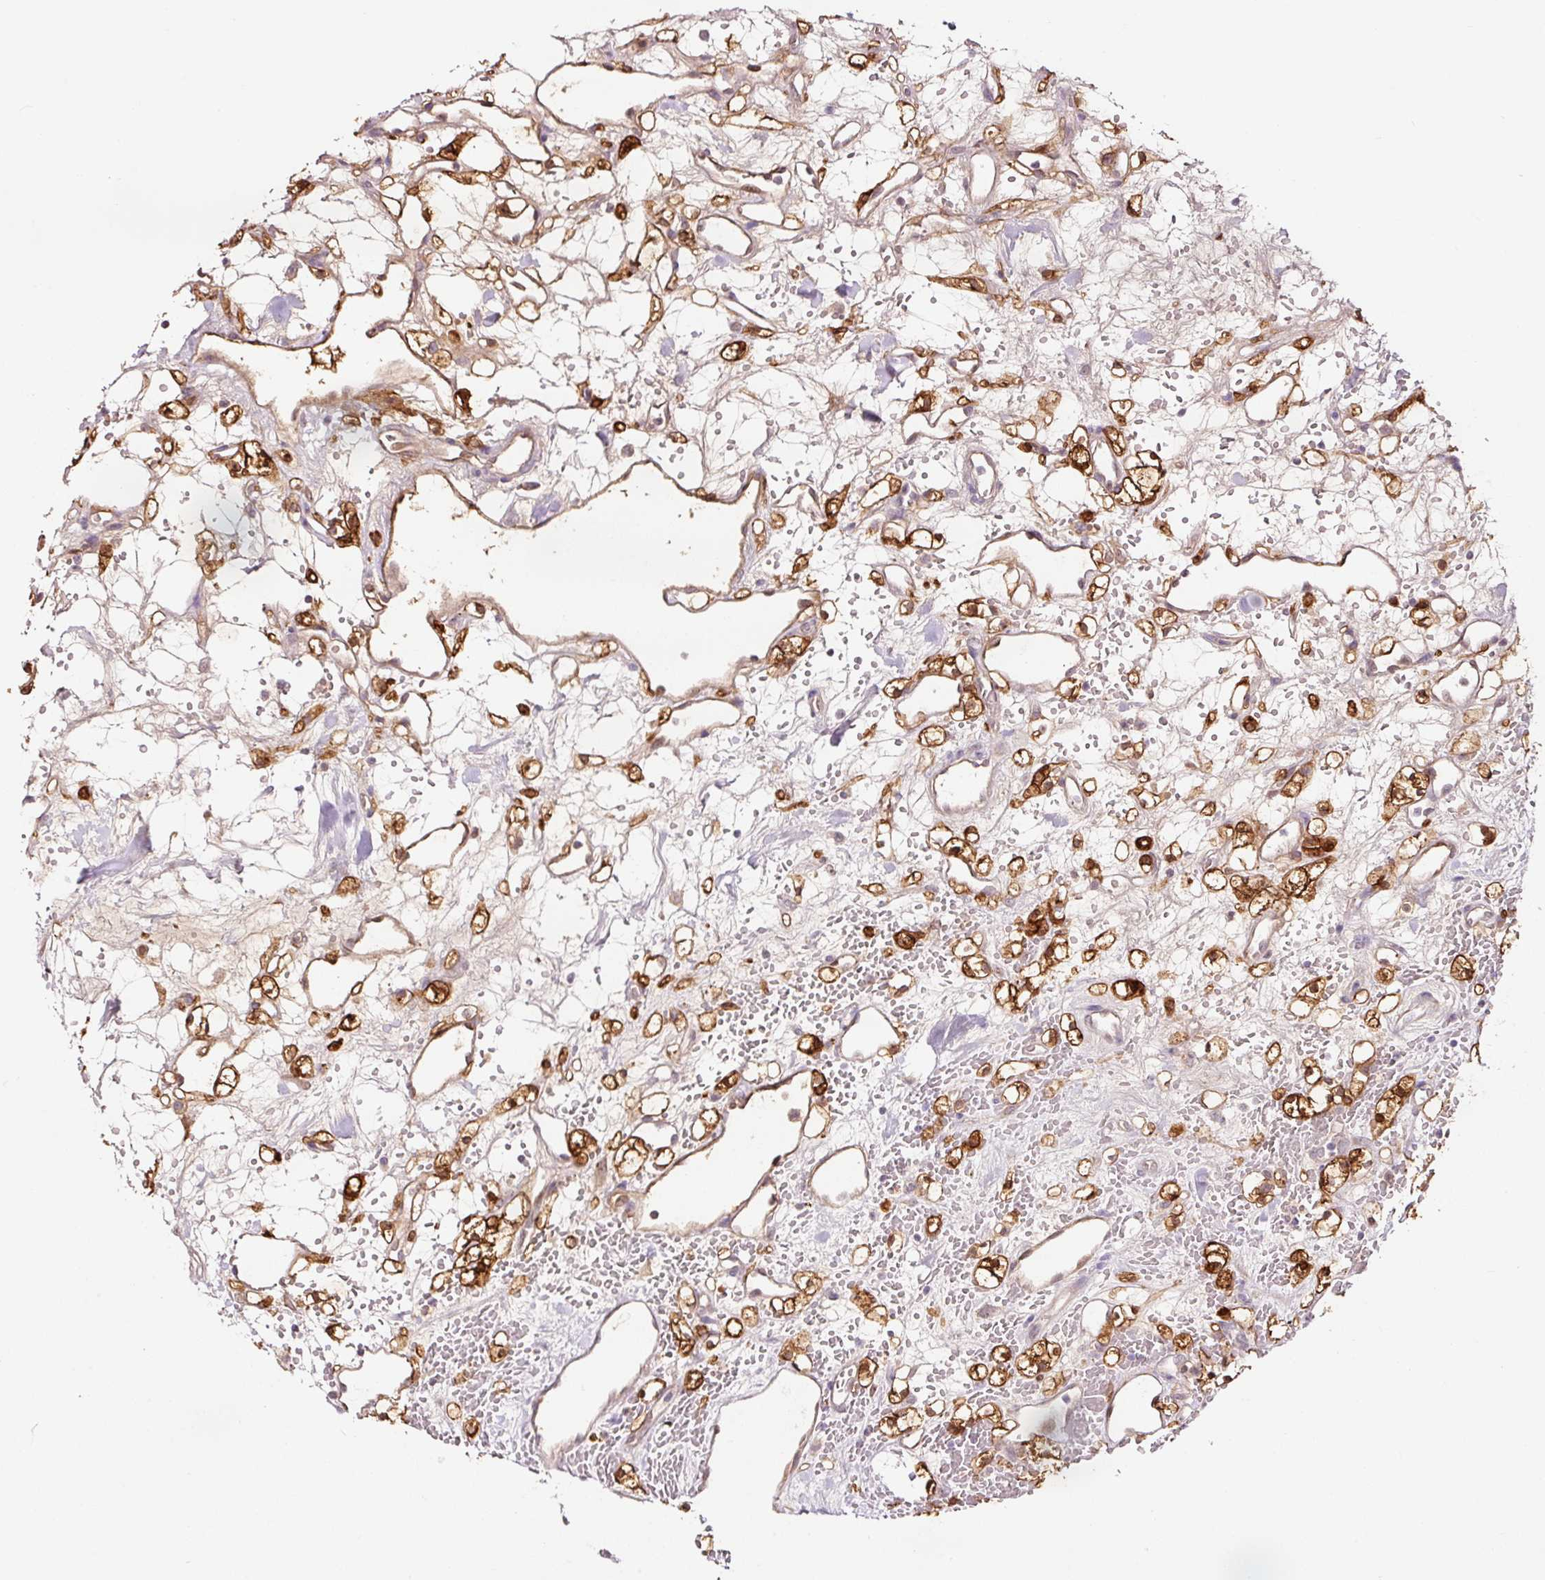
{"staining": {"intensity": "strong", "quantity": "25%-75%", "location": "cytoplasmic/membranous,nuclear"}, "tissue": "renal cancer", "cell_type": "Tumor cells", "image_type": "cancer", "snomed": [{"axis": "morphology", "description": "Adenocarcinoma, NOS"}, {"axis": "topography", "description": "Kidney"}], "caption": "Renal adenocarcinoma was stained to show a protein in brown. There is high levels of strong cytoplasmic/membranous and nuclear staining in approximately 25%-75% of tumor cells. (IHC, brightfield microscopy, high magnification).", "gene": "FBXL14", "patient": {"sex": "female", "age": 60}}